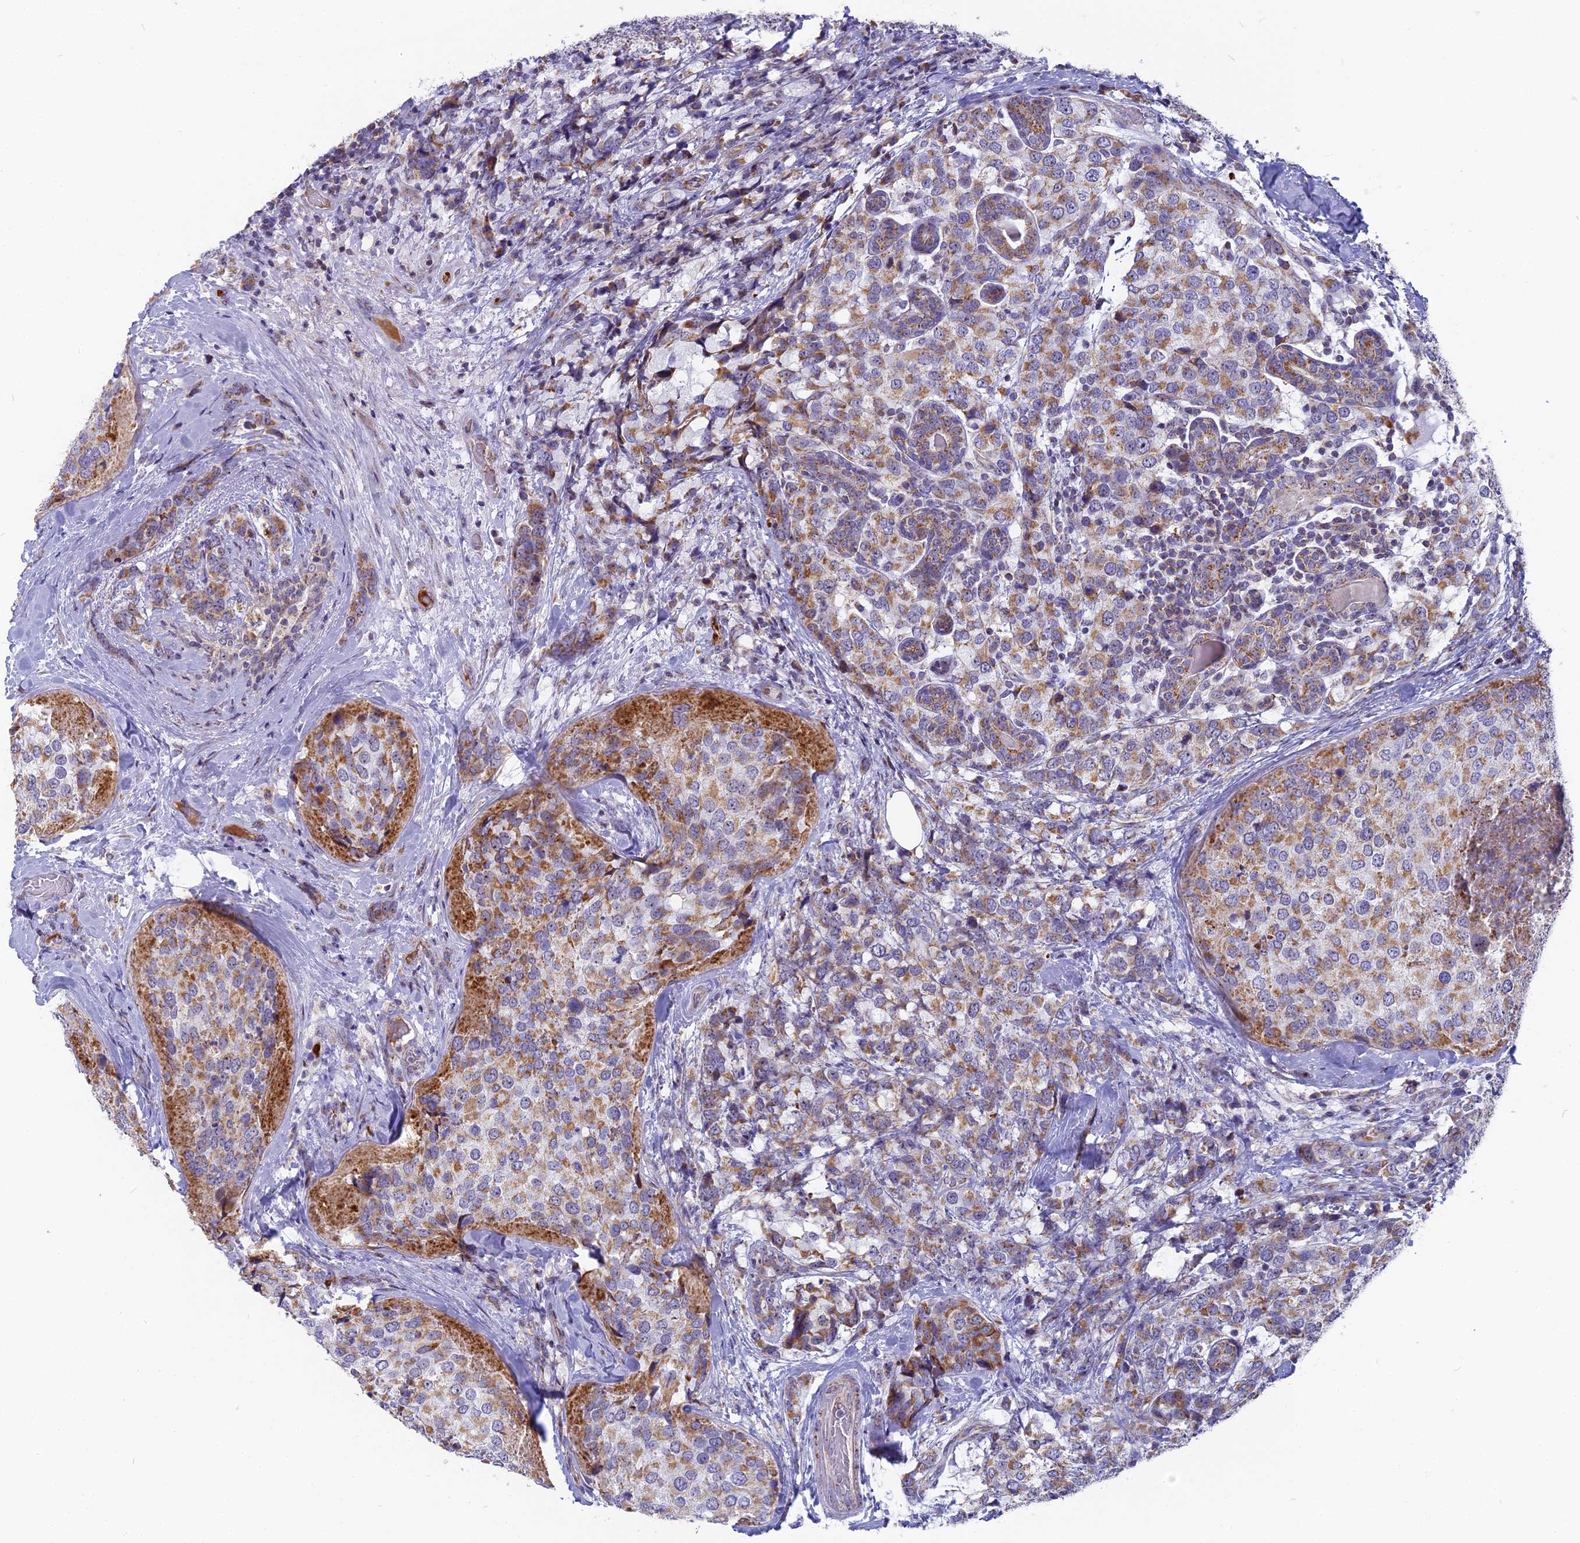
{"staining": {"intensity": "moderate", "quantity": ">75%", "location": "cytoplasmic/membranous"}, "tissue": "breast cancer", "cell_type": "Tumor cells", "image_type": "cancer", "snomed": [{"axis": "morphology", "description": "Lobular carcinoma"}, {"axis": "topography", "description": "Breast"}], "caption": "High-magnification brightfield microscopy of breast lobular carcinoma stained with DAB (brown) and counterstained with hematoxylin (blue). tumor cells exhibit moderate cytoplasmic/membranous positivity is identified in approximately>75% of cells.", "gene": "DTWD1", "patient": {"sex": "female", "age": 59}}